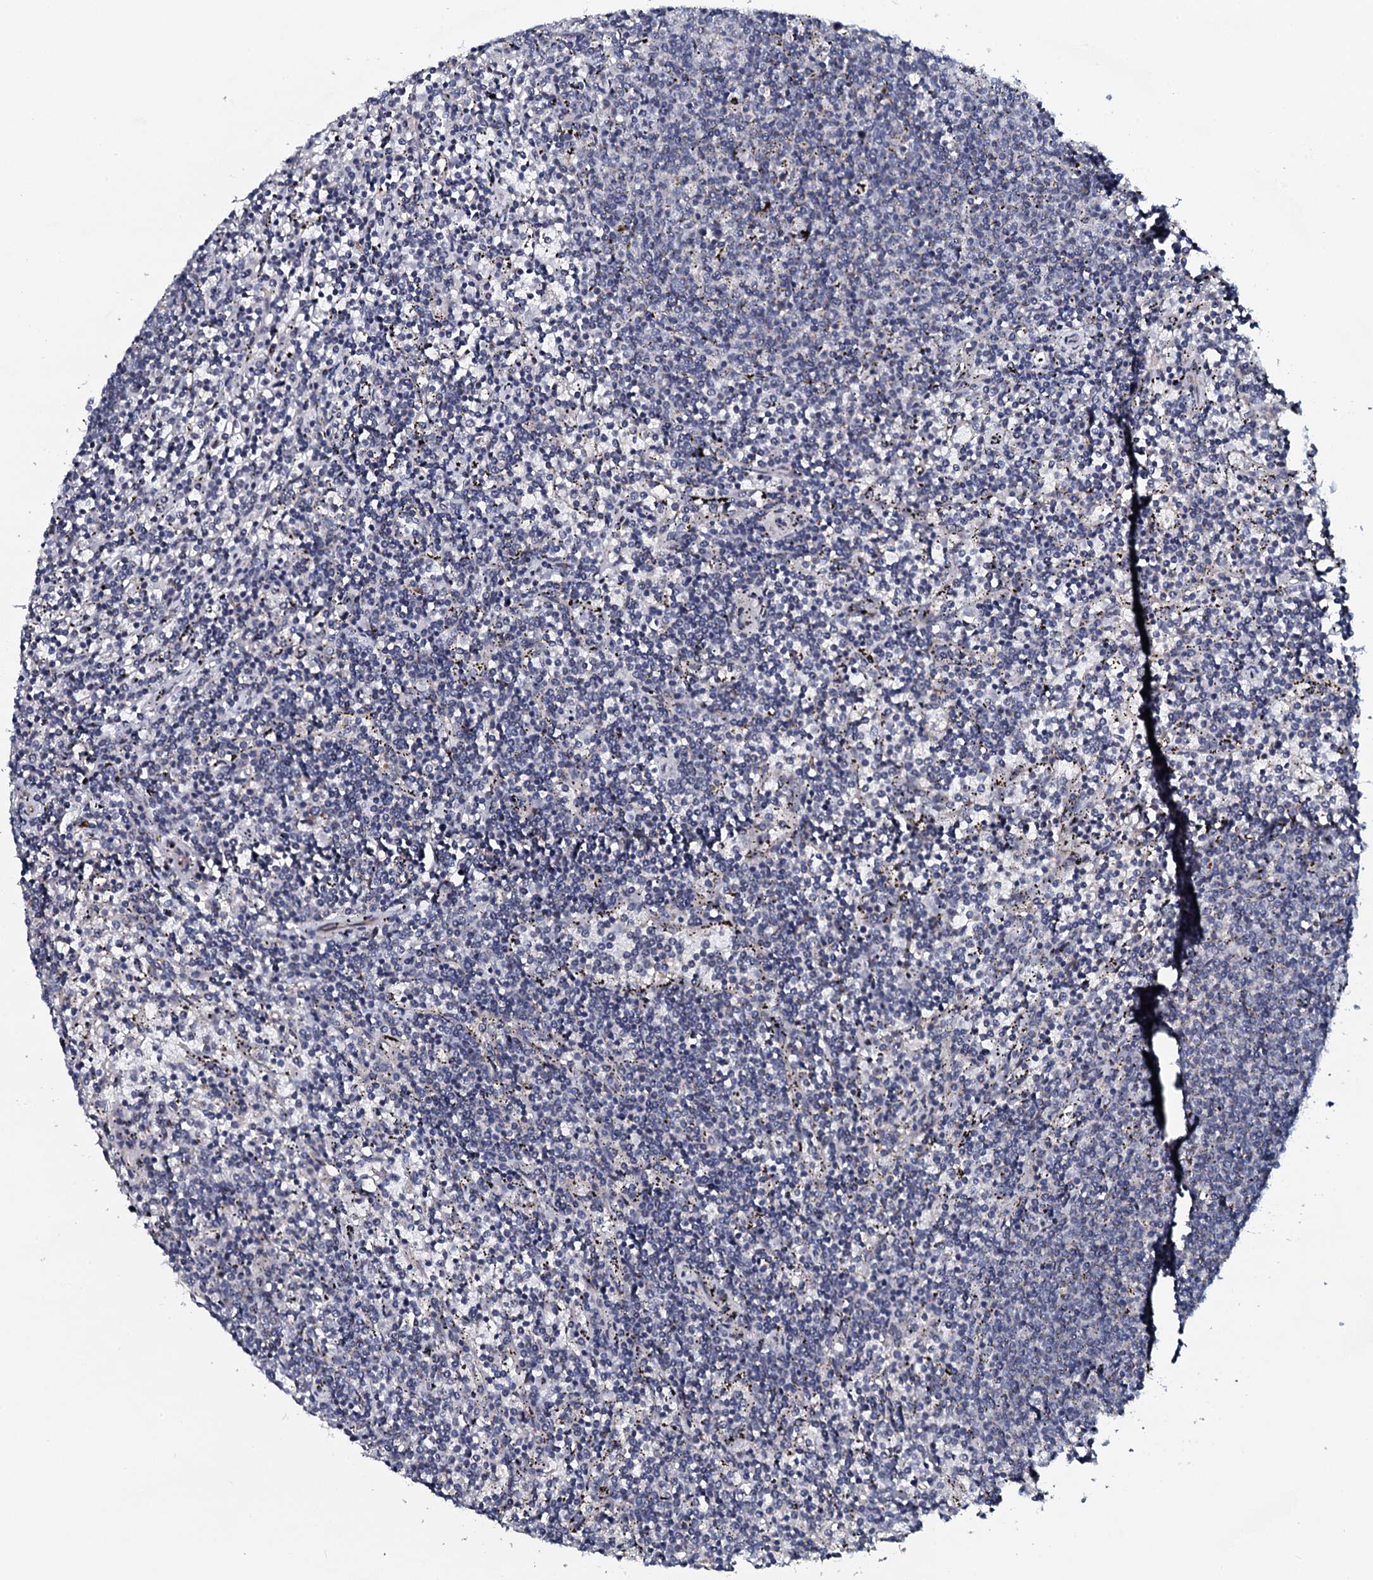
{"staining": {"intensity": "negative", "quantity": "none", "location": "none"}, "tissue": "lymphoma", "cell_type": "Tumor cells", "image_type": "cancer", "snomed": [{"axis": "morphology", "description": "Malignant lymphoma, non-Hodgkin's type, Low grade"}, {"axis": "topography", "description": "Spleen"}], "caption": "Protein analysis of low-grade malignant lymphoma, non-Hodgkin's type exhibits no significant staining in tumor cells. (DAB (3,3'-diaminobenzidine) immunohistochemistry, high magnification).", "gene": "KCTD4", "patient": {"sex": "female", "age": 50}}